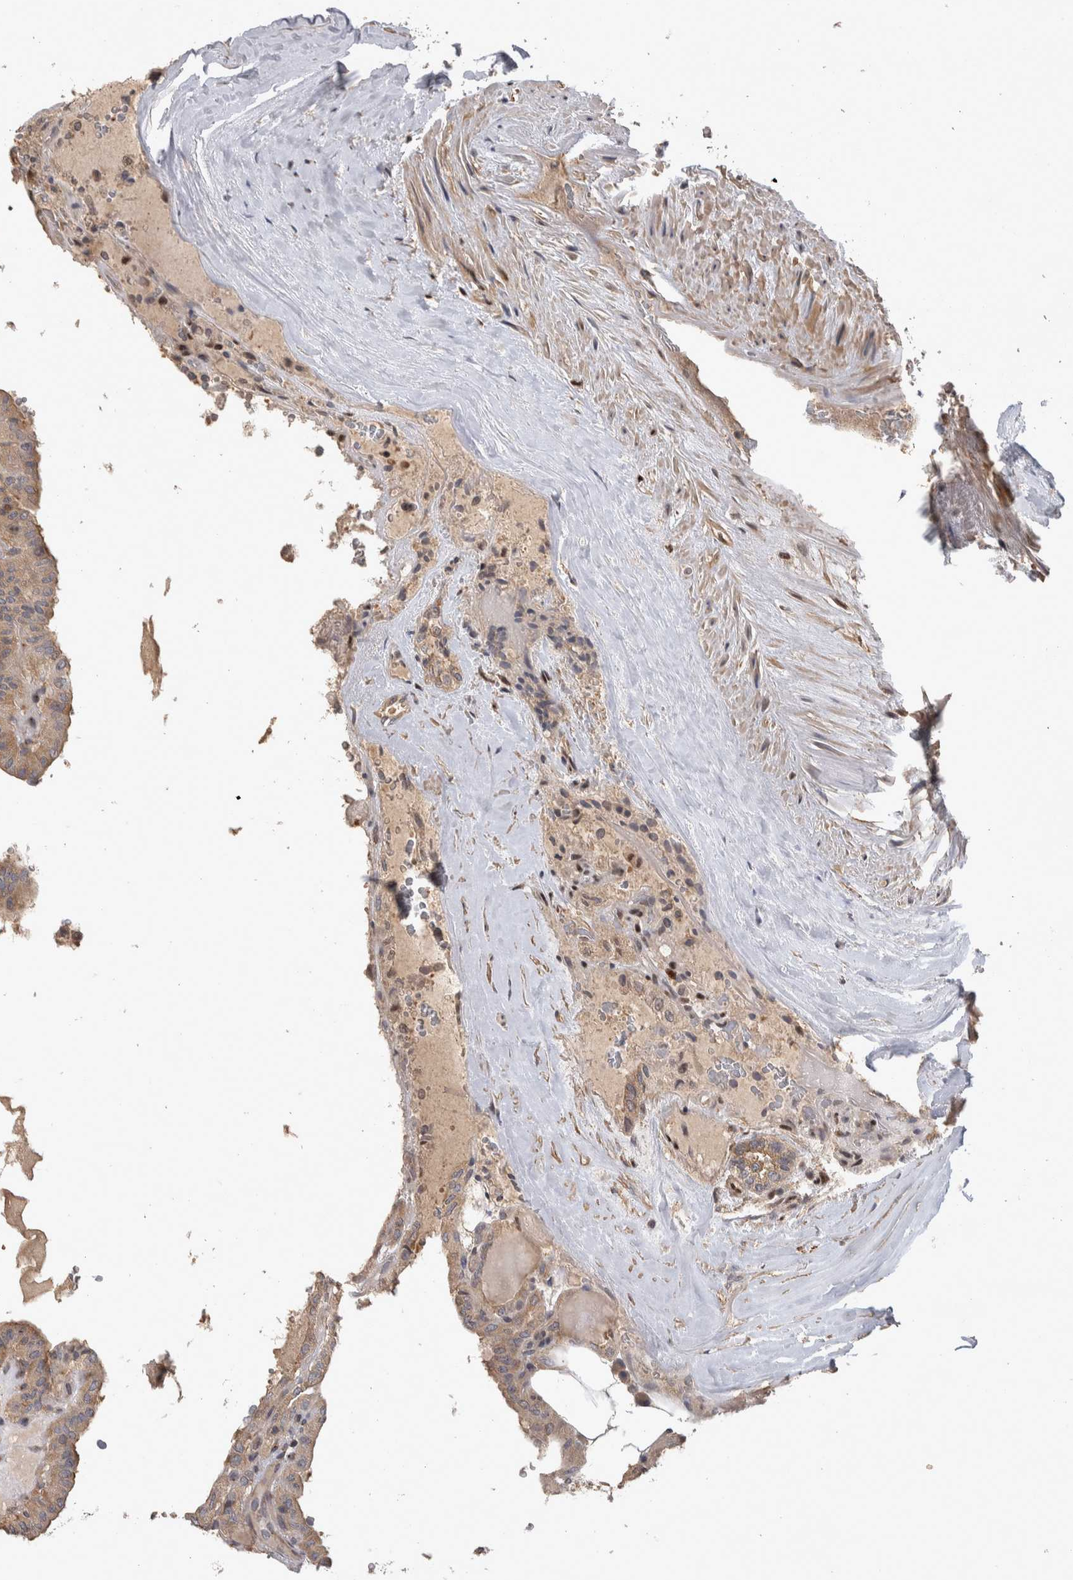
{"staining": {"intensity": "moderate", "quantity": ">75%", "location": "cytoplasmic/membranous"}, "tissue": "thyroid cancer", "cell_type": "Tumor cells", "image_type": "cancer", "snomed": [{"axis": "morphology", "description": "Papillary adenocarcinoma, NOS"}, {"axis": "topography", "description": "Thyroid gland"}], "caption": "Protein expression by immunohistochemistry (IHC) exhibits moderate cytoplasmic/membranous positivity in approximately >75% of tumor cells in thyroid cancer. The protein is shown in brown color, while the nuclei are stained blue.", "gene": "IFRD1", "patient": {"sex": "male", "age": 77}}